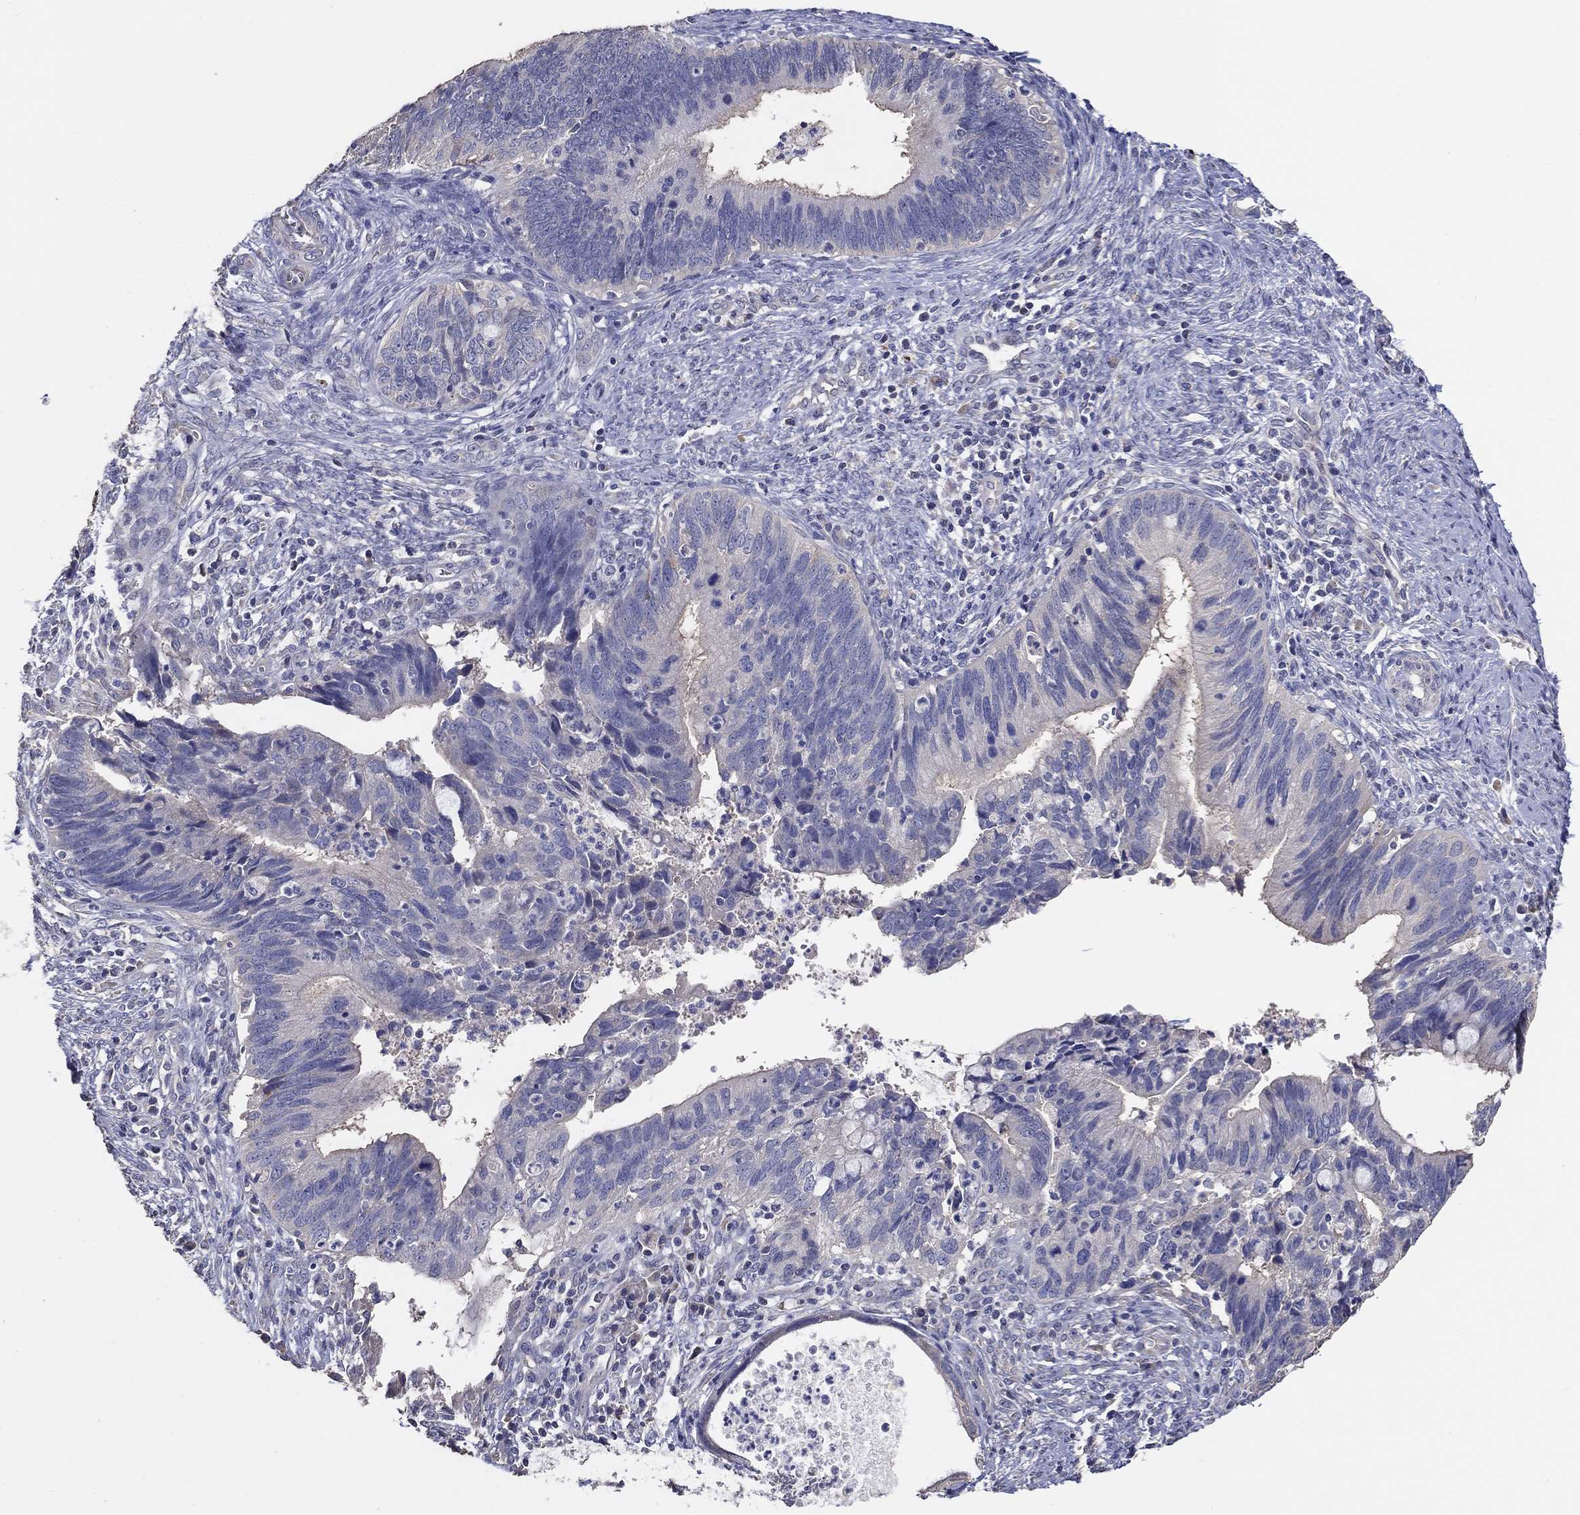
{"staining": {"intensity": "negative", "quantity": "none", "location": "none"}, "tissue": "cervical cancer", "cell_type": "Tumor cells", "image_type": "cancer", "snomed": [{"axis": "morphology", "description": "Adenocarcinoma, NOS"}, {"axis": "topography", "description": "Cervix"}], "caption": "Histopathology image shows no significant protein positivity in tumor cells of cervical cancer.", "gene": "DOCK3", "patient": {"sex": "female", "age": 42}}